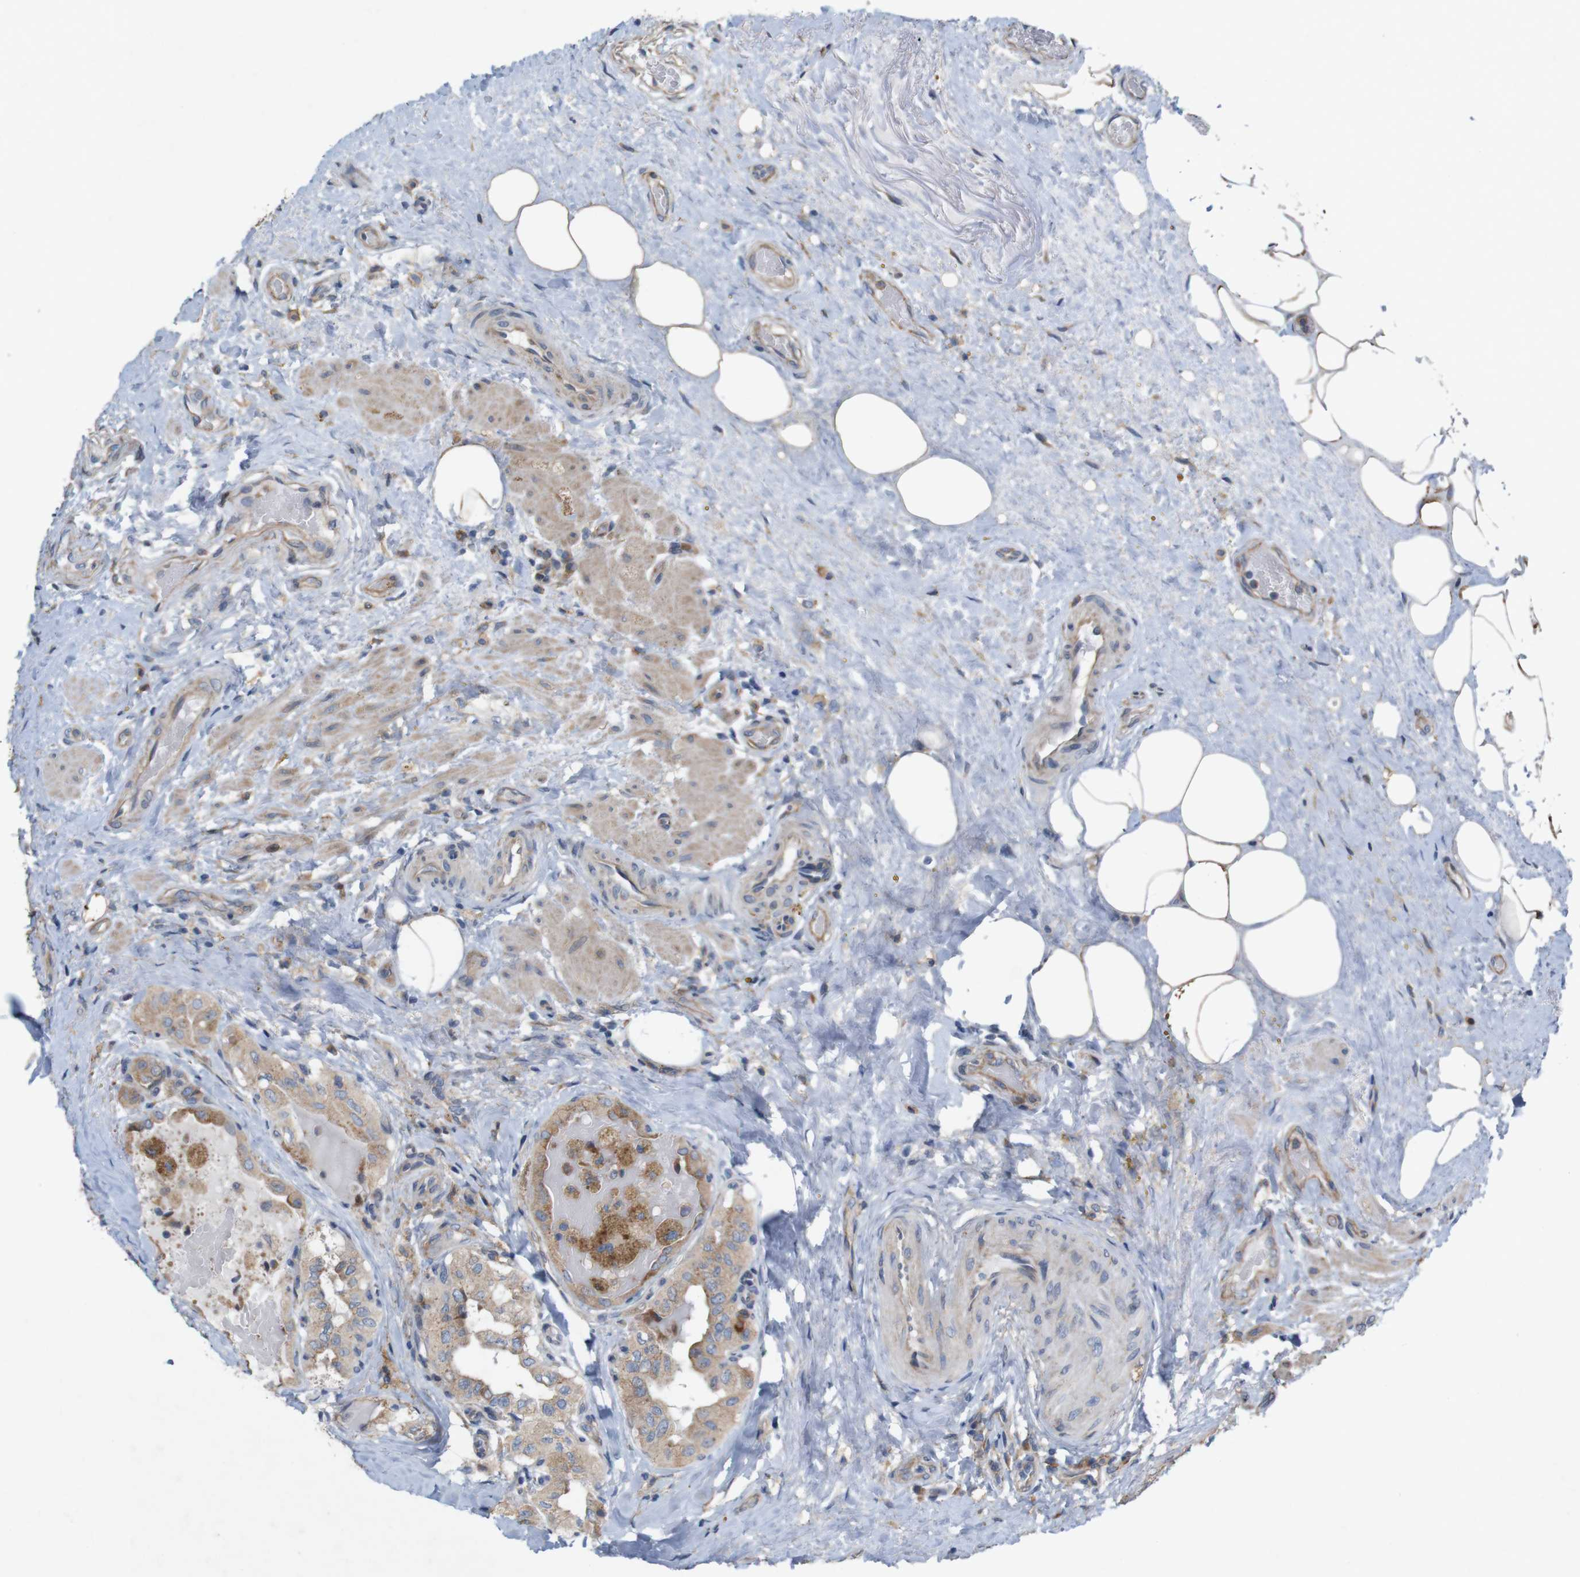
{"staining": {"intensity": "weak", "quantity": ">75%", "location": "cytoplasmic/membranous"}, "tissue": "thyroid cancer", "cell_type": "Tumor cells", "image_type": "cancer", "snomed": [{"axis": "morphology", "description": "Papillary adenocarcinoma, NOS"}, {"axis": "topography", "description": "Thyroid gland"}], "caption": "Human papillary adenocarcinoma (thyroid) stained with a brown dye displays weak cytoplasmic/membranous positive positivity in about >75% of tumor cells.", "gene": "SIGLEC8", "patient": {"sex": "male", "age": 77}}